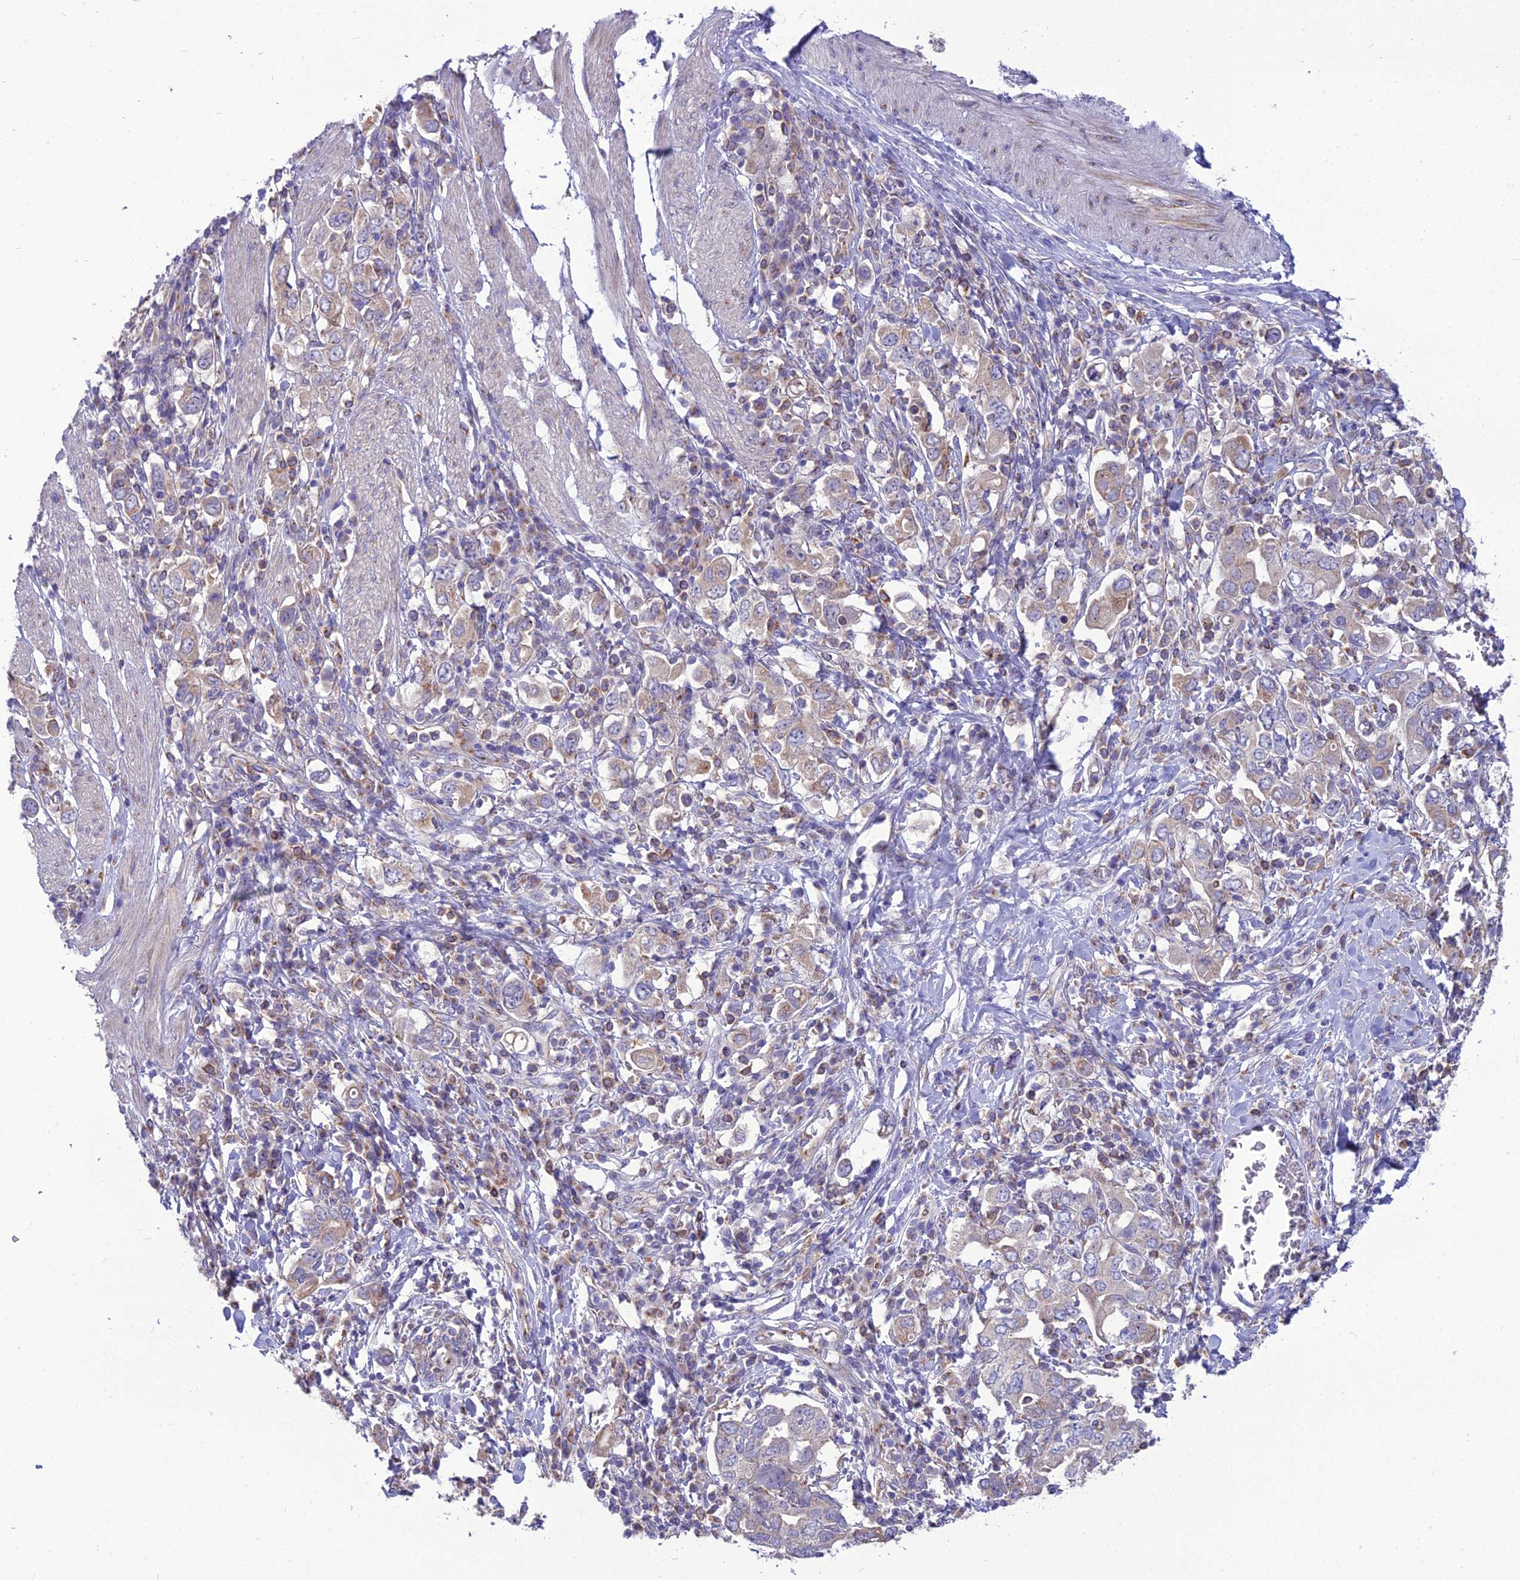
{"staining": {"intensity": "weak", "quantity": "25%-75%", "location": "cytoplasmic/membranous"}, "tissue": "stomach cancer", "cell_type": "Tumor cells", "image_type": "cancer", "snomed": [{"axis": "morphology", "description": "Adenocarcinoma, NOS"}, {"axis": "topography", "description": "Stomach, upper"}], "caption": "The photomicrograph reveals immunohistochemical staining of stomach adenocarcinoma. There is weak cytoplasmic/membranous expression is seen in approximately 25%-75% of tumor cells. (DAB IHC with brightfield microscopy, high magnification).", "gene": "SPRYD7", "patient": {"sex": "male", "age": 62}}